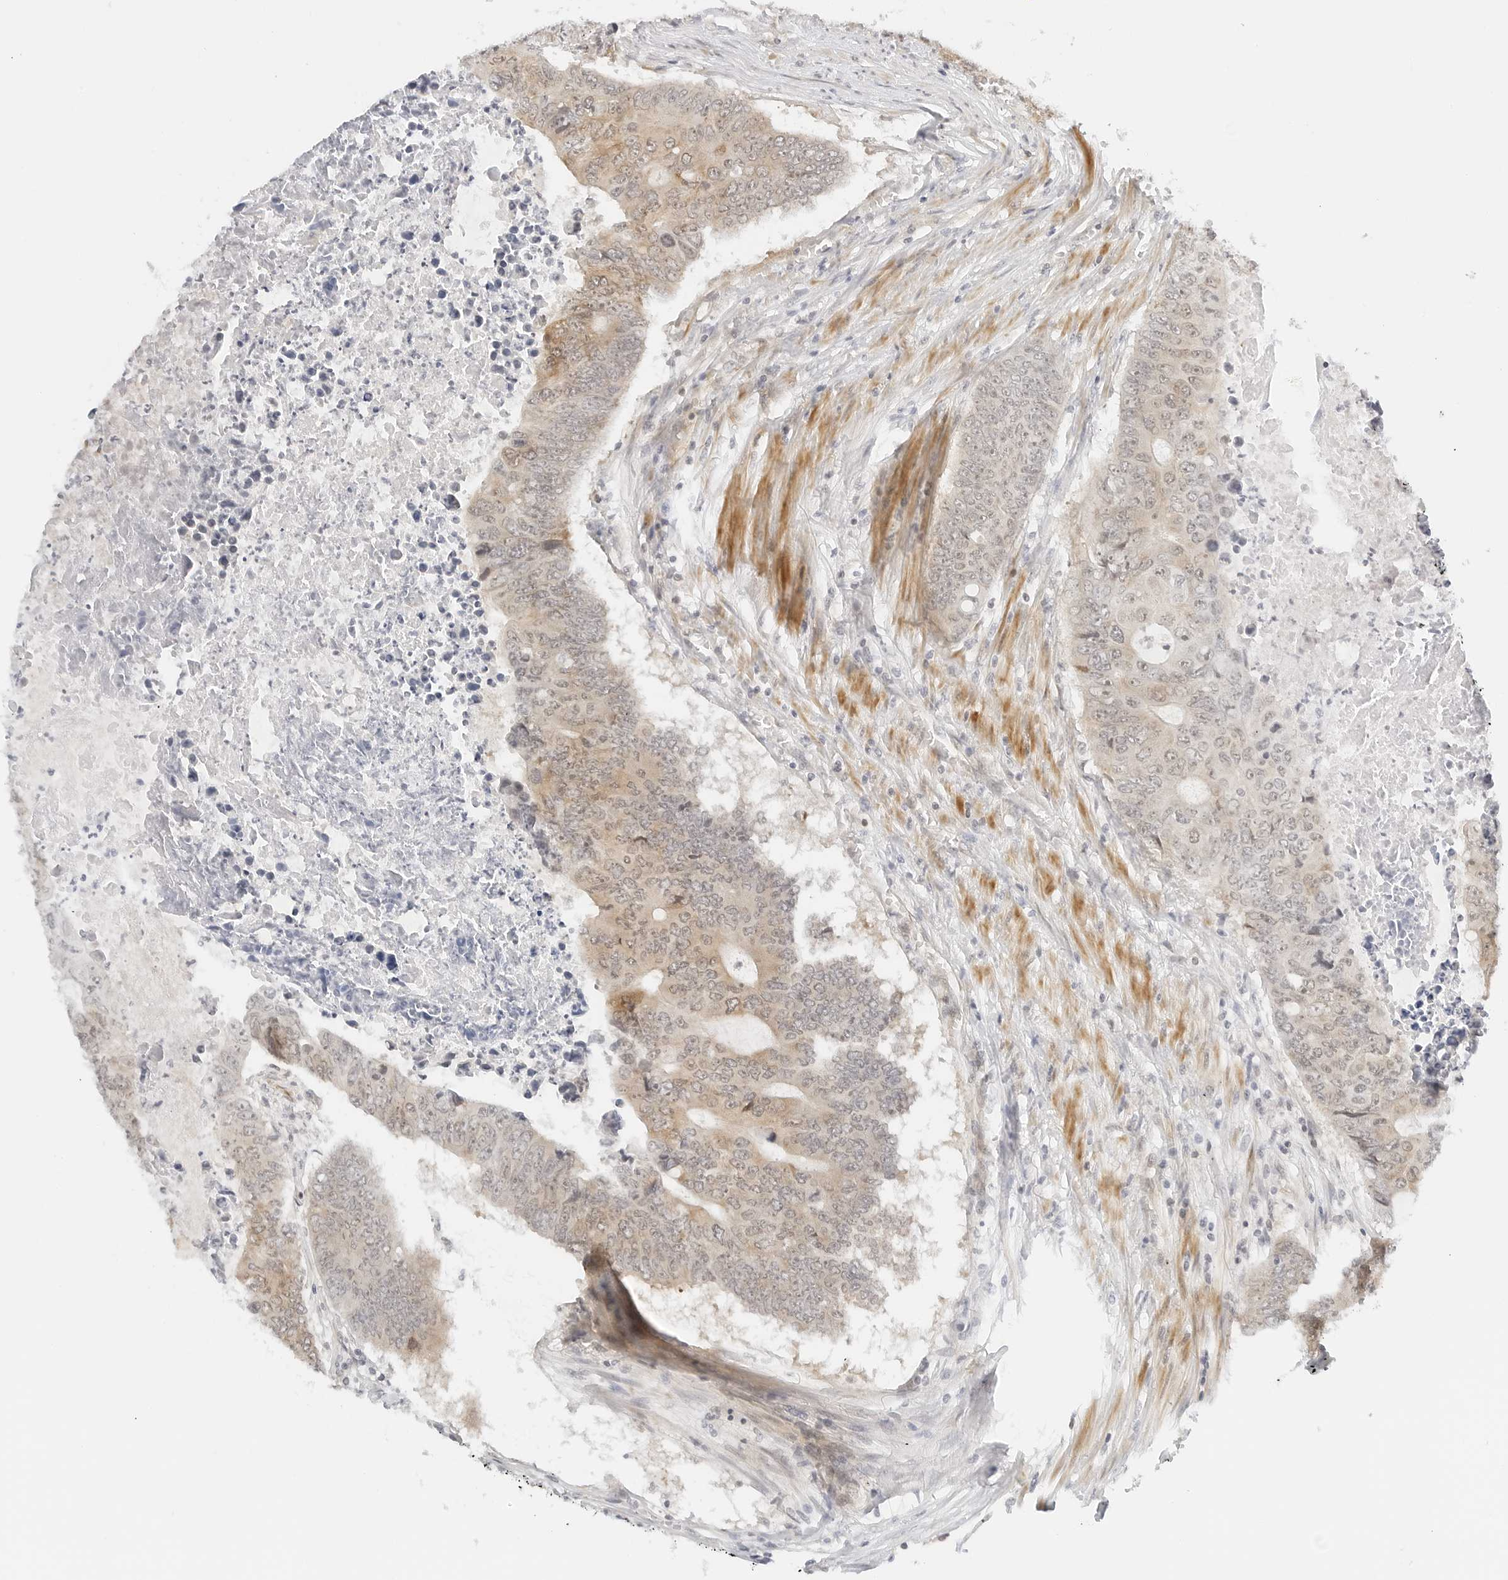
{"staining": {"intensity": "weak", "quantity": ">75%", "location": "cytoplasmic/membranous,nuclear"}, "tissue": "colorectal cancer", "cell_type": "Tumor cells", "image_type": "cancer", "snomed": [{"axis": "morphology", "description": "Adenocarcinoma, NOS"}, {"axis": "topography", "description": "Colon"}], "caption": "Brown immunohistochemical staining in colorectal adenocarcinoma displays weak cytoplasmic/membranous and nuclear staining in about >75% of tumor cells.", "gene": "NEO1", "patient": {"sex": "male", "age": 87}}